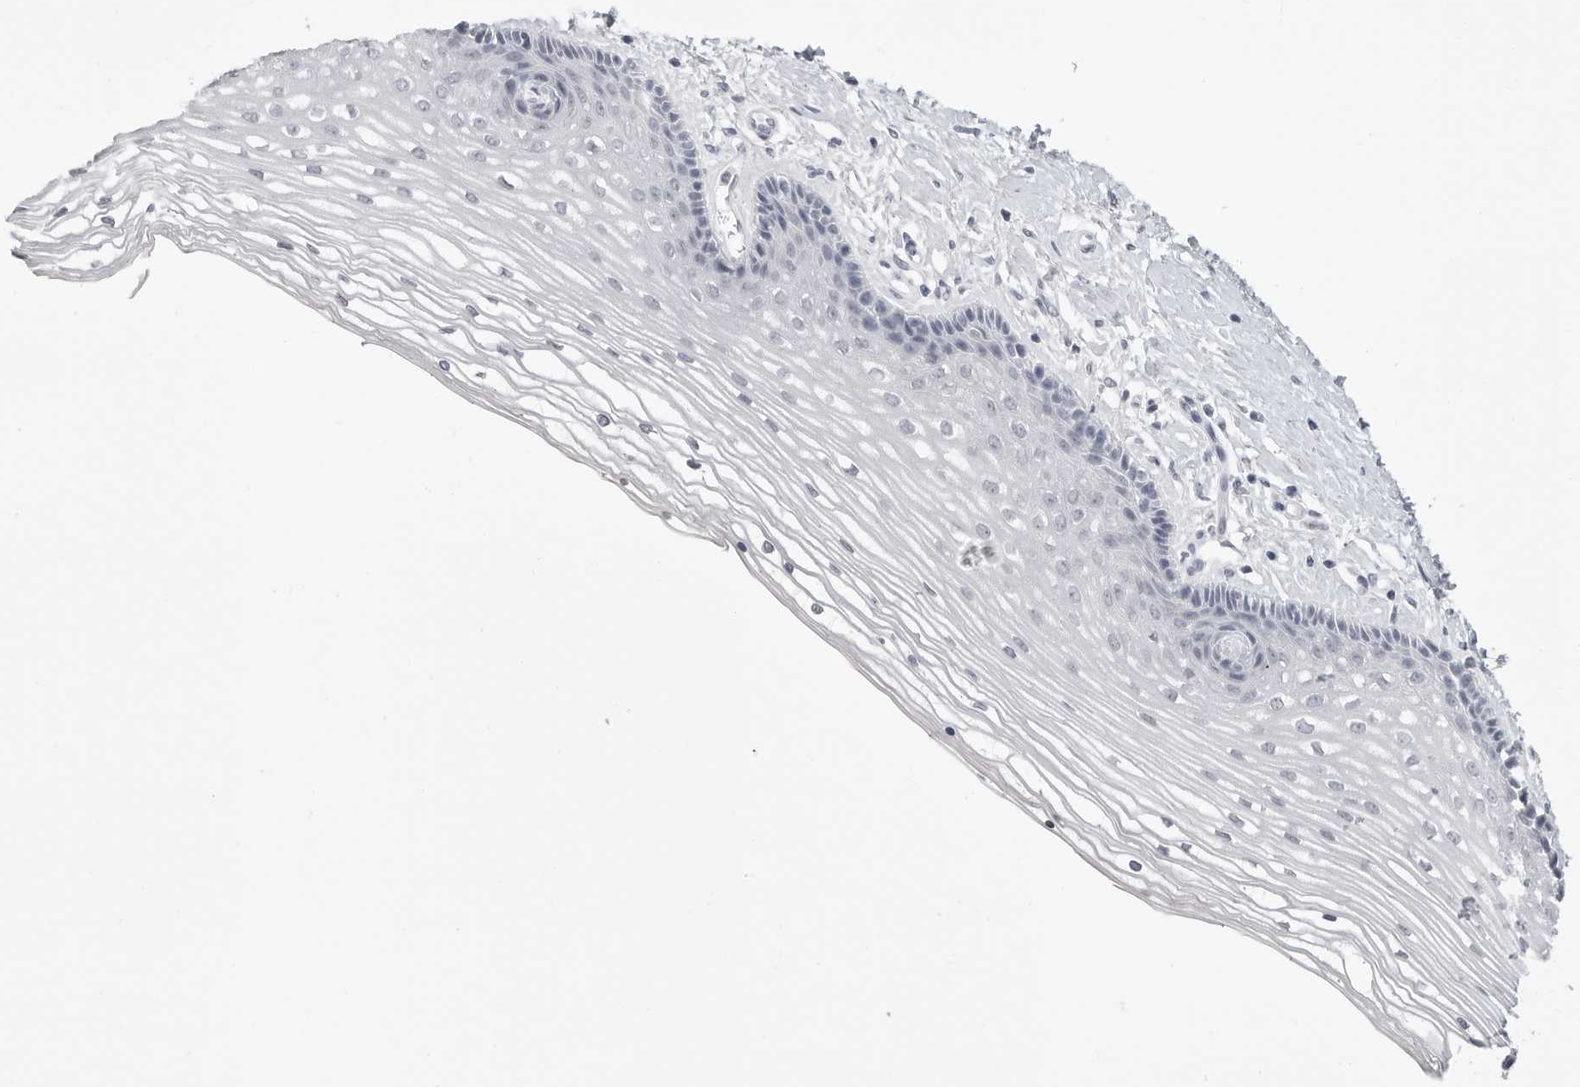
{"staining": {"intensity": "negative", "quantity": "none", "location": "none"}, "tissue": "vagina", "cell_type": "Squamous epithelial cells", "image_type": "normal", "snomed": [{"axis": "morphology", "description": "Normal tissue, NOS"}, {"axis": "topography", "description": "Vagina"}], "caption": "Image shows no significant protein staining in squamous epithelial cells of normal vagina.", "gene": "PRSS1", "patient": {"sex": "female", "age": 46}}